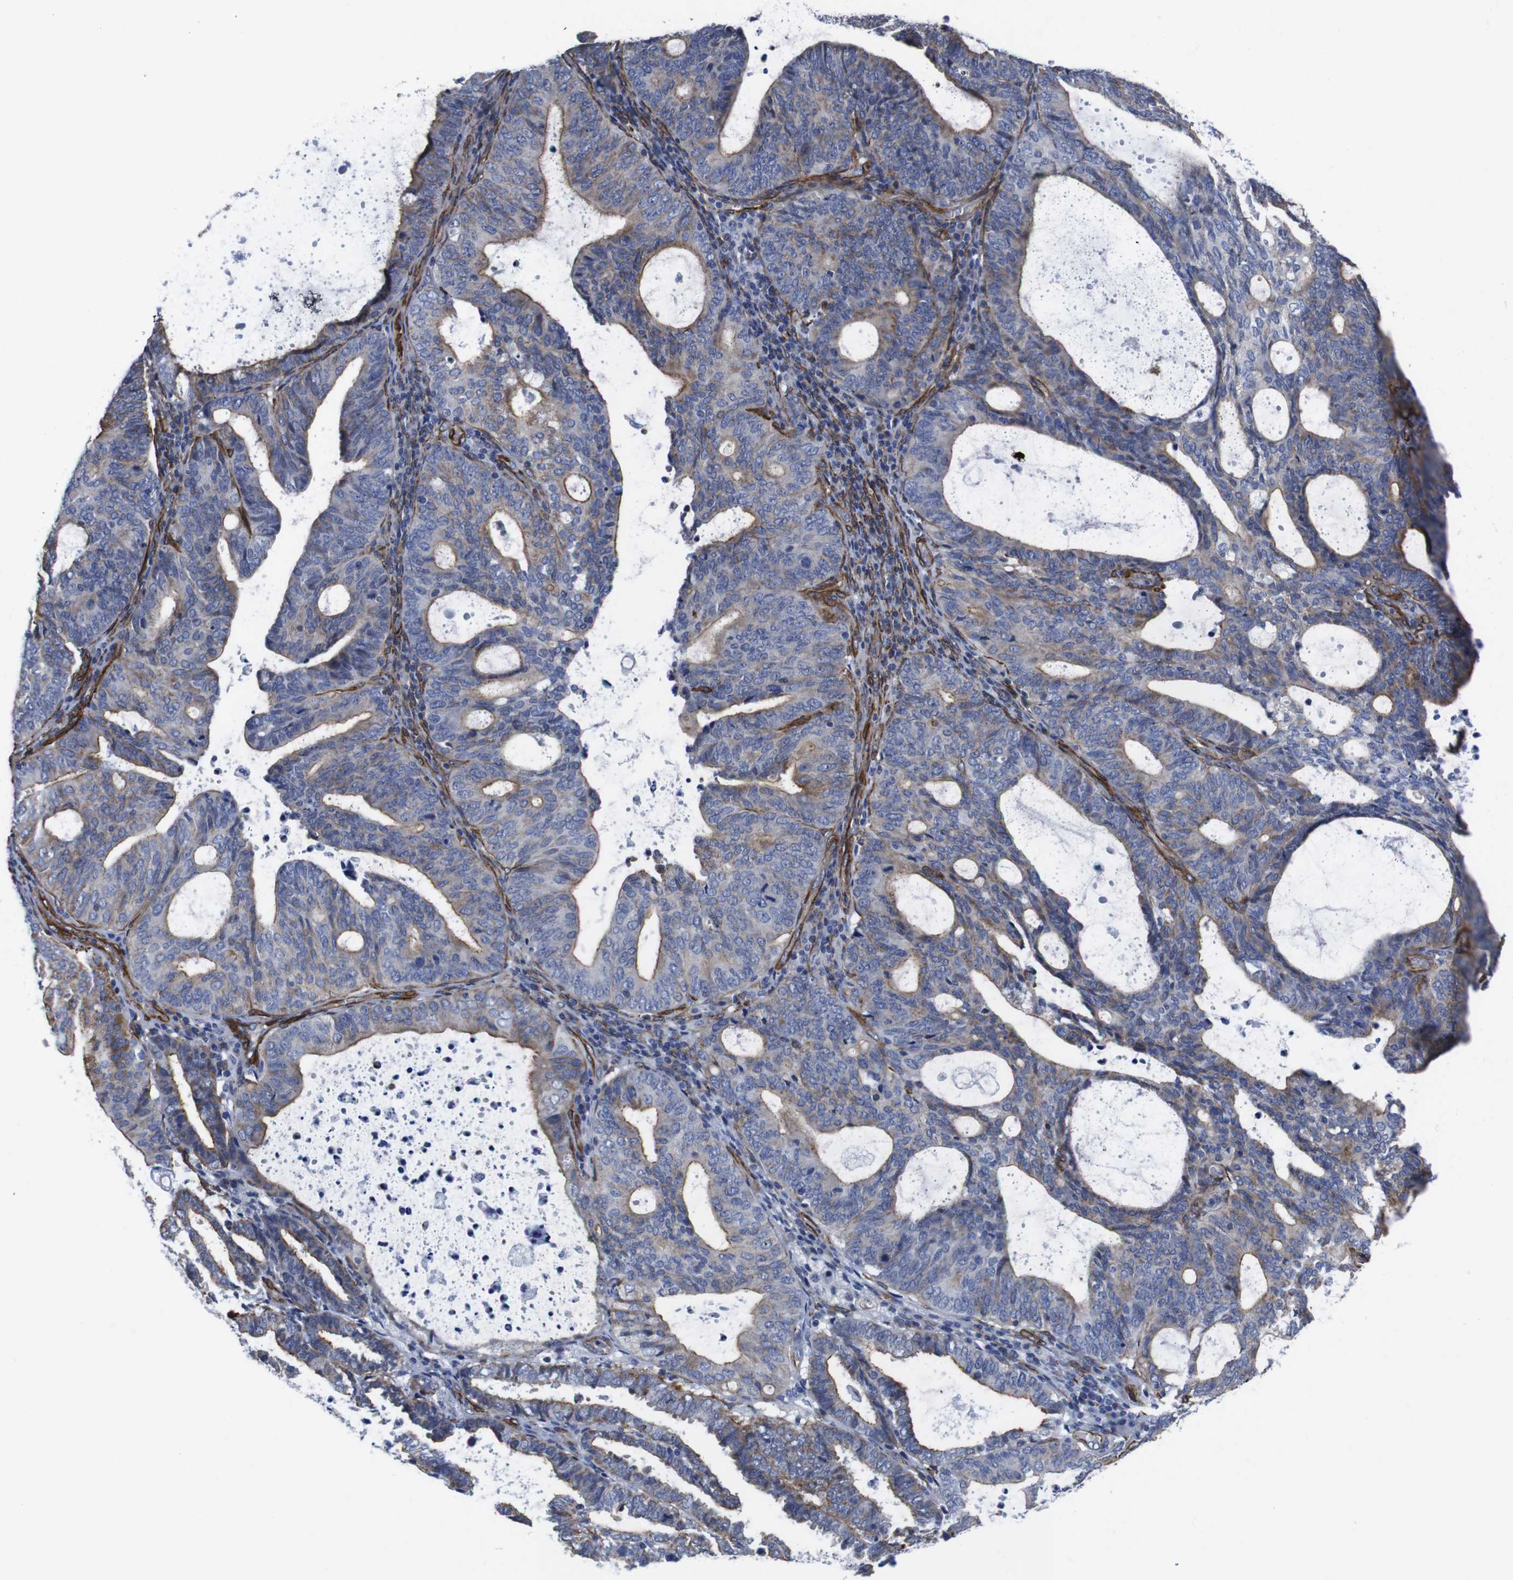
{"staining": {"intensity": "weak", "quantity": ">75%", "location": "cytoplasmic/membranous"}, "tissue": "endometrial cancer", "cell_type": "Tumor cells", "image_type": "cancer", "snomed": [{"axis": "morphology", "description": "Adenocarcinoma, NOS"}, {"axis": "topography", "description": "Uterus"}], "caption": "Protein analysis of endometrial cancer (adenocarcinoma) tissue demonstrates weak cytoplasmic/membranous staining in about >75% of tumor cells. The staining was performed using DAB (3,3'-diaminobenzidine) to visualize the protein expression in brown, while the nuclei were stained in blue with hematoxylin (Magnification: 20x).", "gene": "WNT10A", "patient": {"sex": "female", "age": 83}}